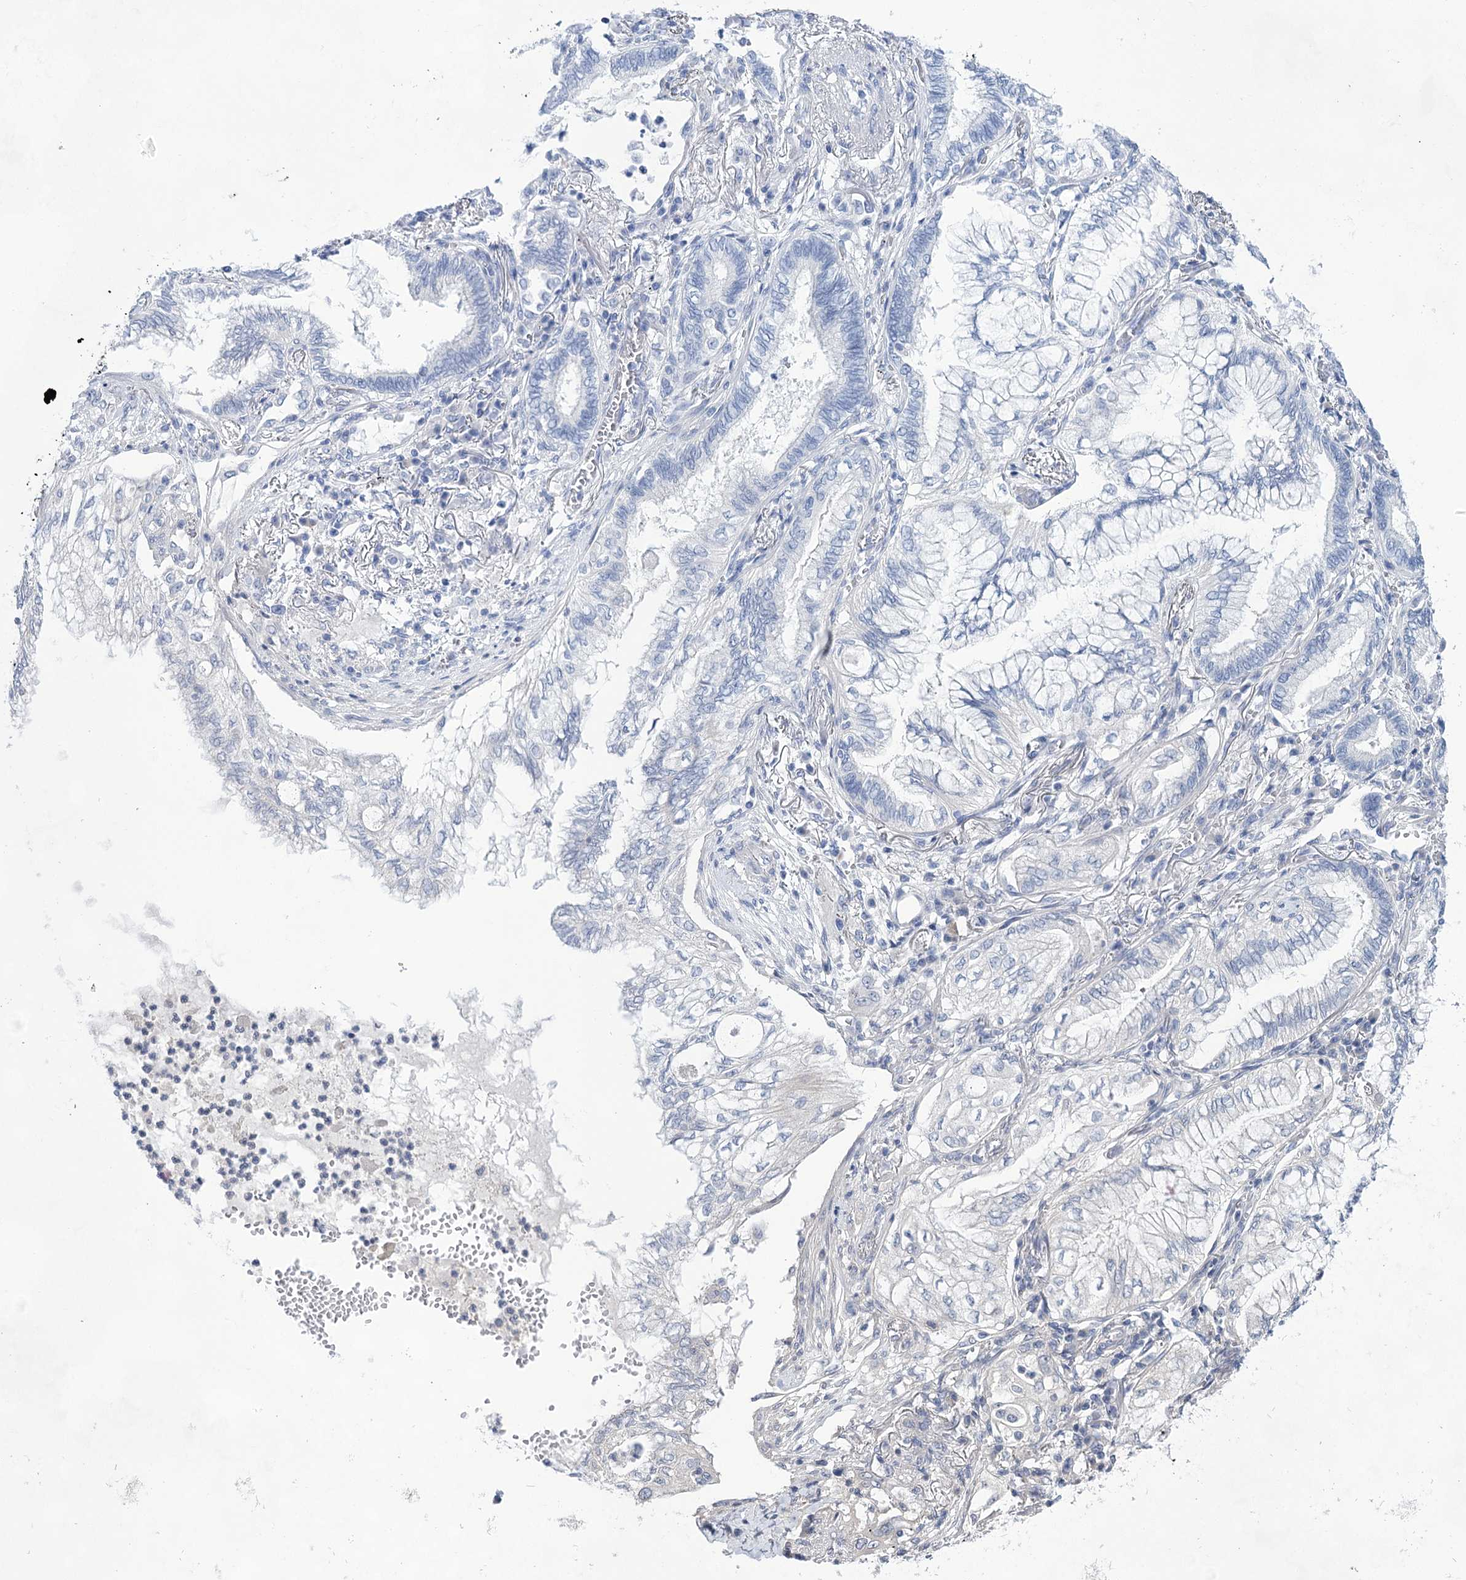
{"staining": {"intensity": "negative", "quantity": "none", "location": "none"}, "tissue": "lung cancer", "cell_type": "Tumor cells", "image_type": "cancer", "snomed": [{"axis": "morphology", "description": "Adenocarcinoma, NOS"}, {"axis": "topography", "description": "Lung"}], "caption": "IHC image of neoplastic tissue: lung cancer stained with DAB reveals no significant protein staining in tumor cells. The staining was performed using DAB (3,3'-diaminobenzidine) to visualize the protein expression in brown, while the nuclei were stained in blue with hematoxylin (Magnification: 20x).", "gene": "LALBA", "patient": {"sex": "female", "age": 70}}